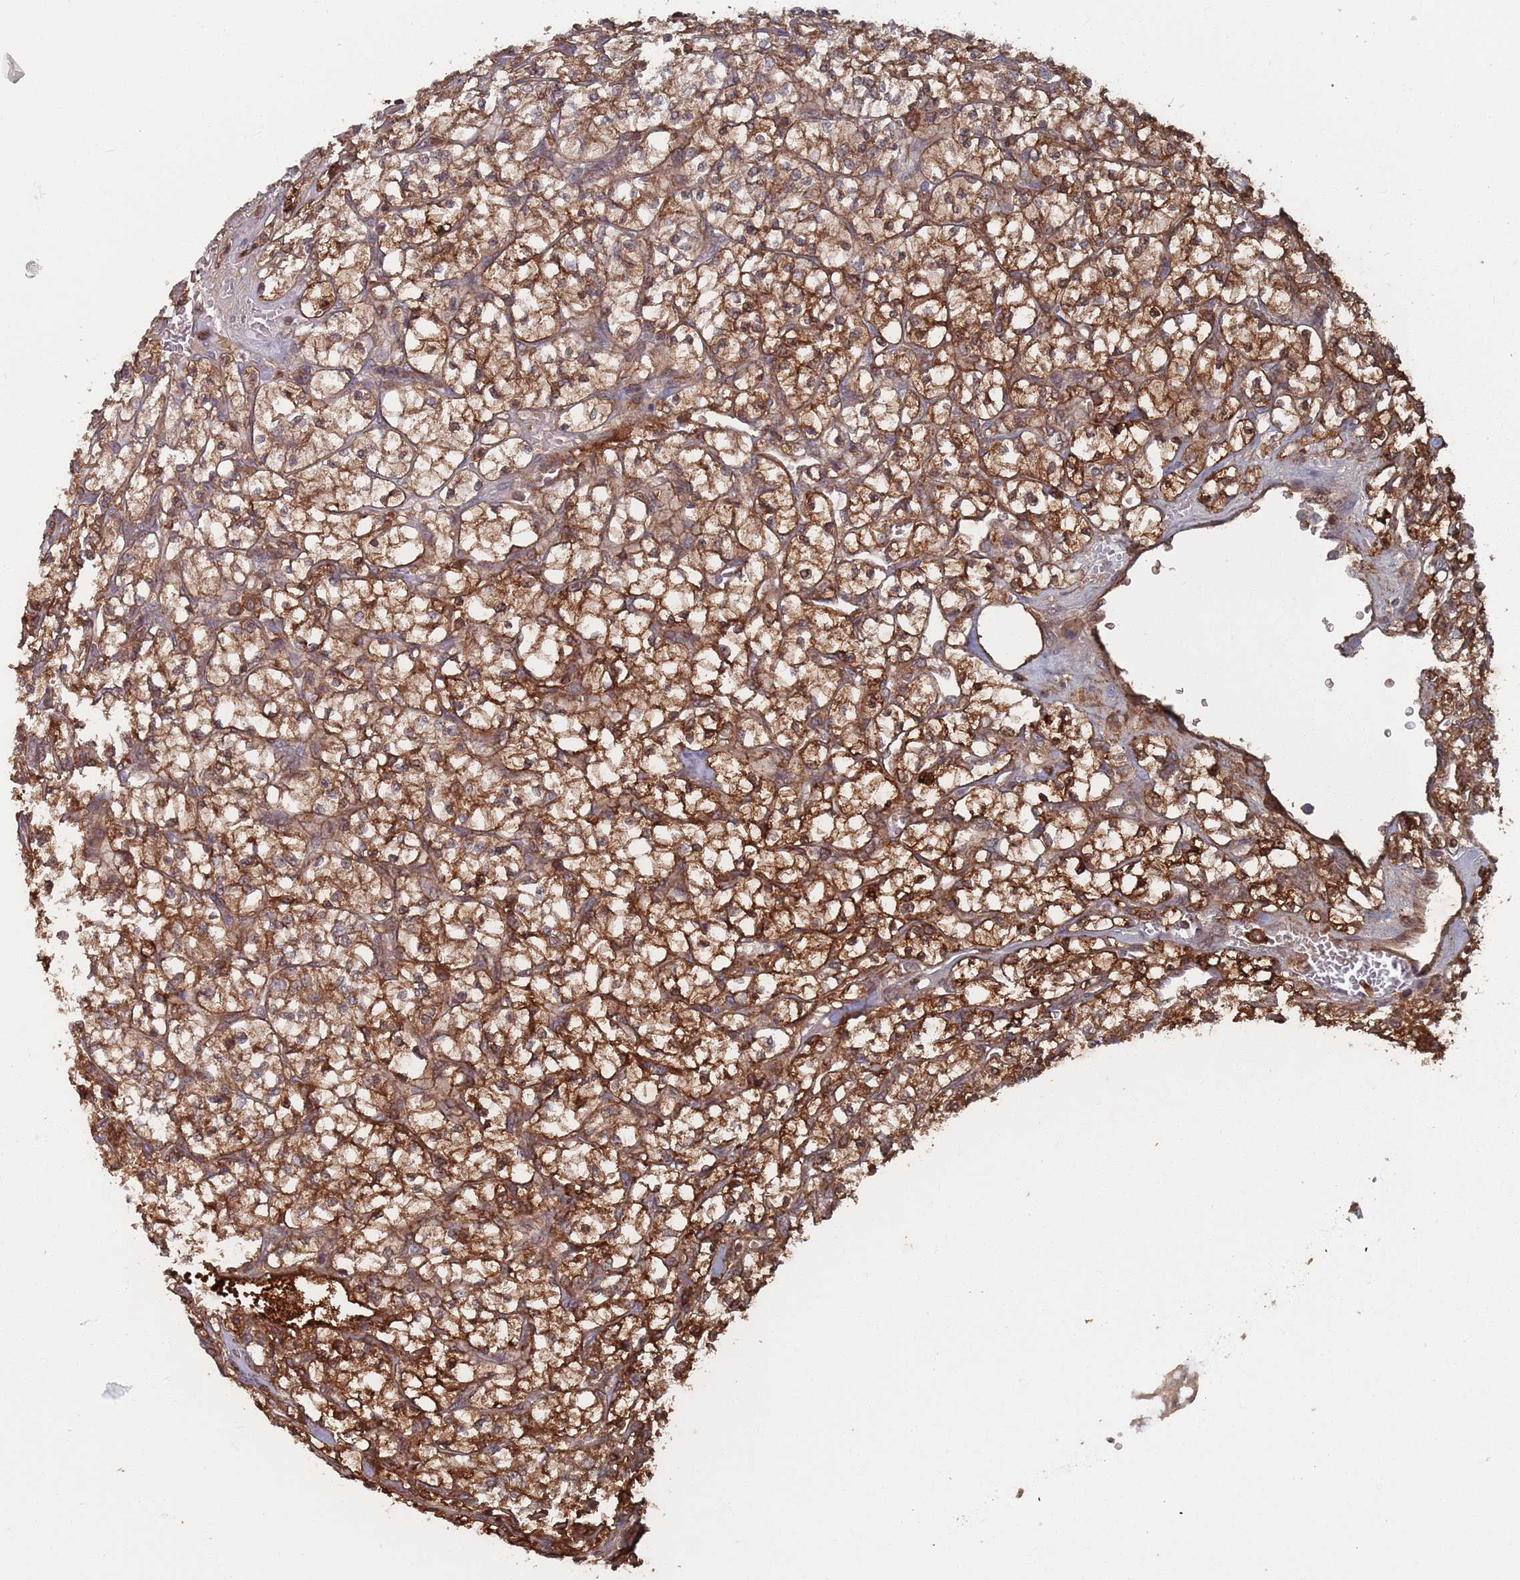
{"staining": {"intensity": "strong", "quantity": ">75%", "location": "cytoplasmic/membranous"}, "tissue": "renal cancer", "cell_type": "Tumor cells", "image_type": "cancer", "snomed": [{"axis": "morphology", "description": "Adenocarcinoma, NOS"}, {"axis": "topography", "description": "Kidney"}], "caption": "A high-resolution histopathology image shows IHC staining of renal cancer (adenocarcinoma), which shows strong cytoplasmic/membranous expression in approximately >75% of tumor cells. (brown staining indicates protein expression, while blue staining denotes nuclei).", "gene": "DGKD", "patient": {"sex": "female", "age": 64}}